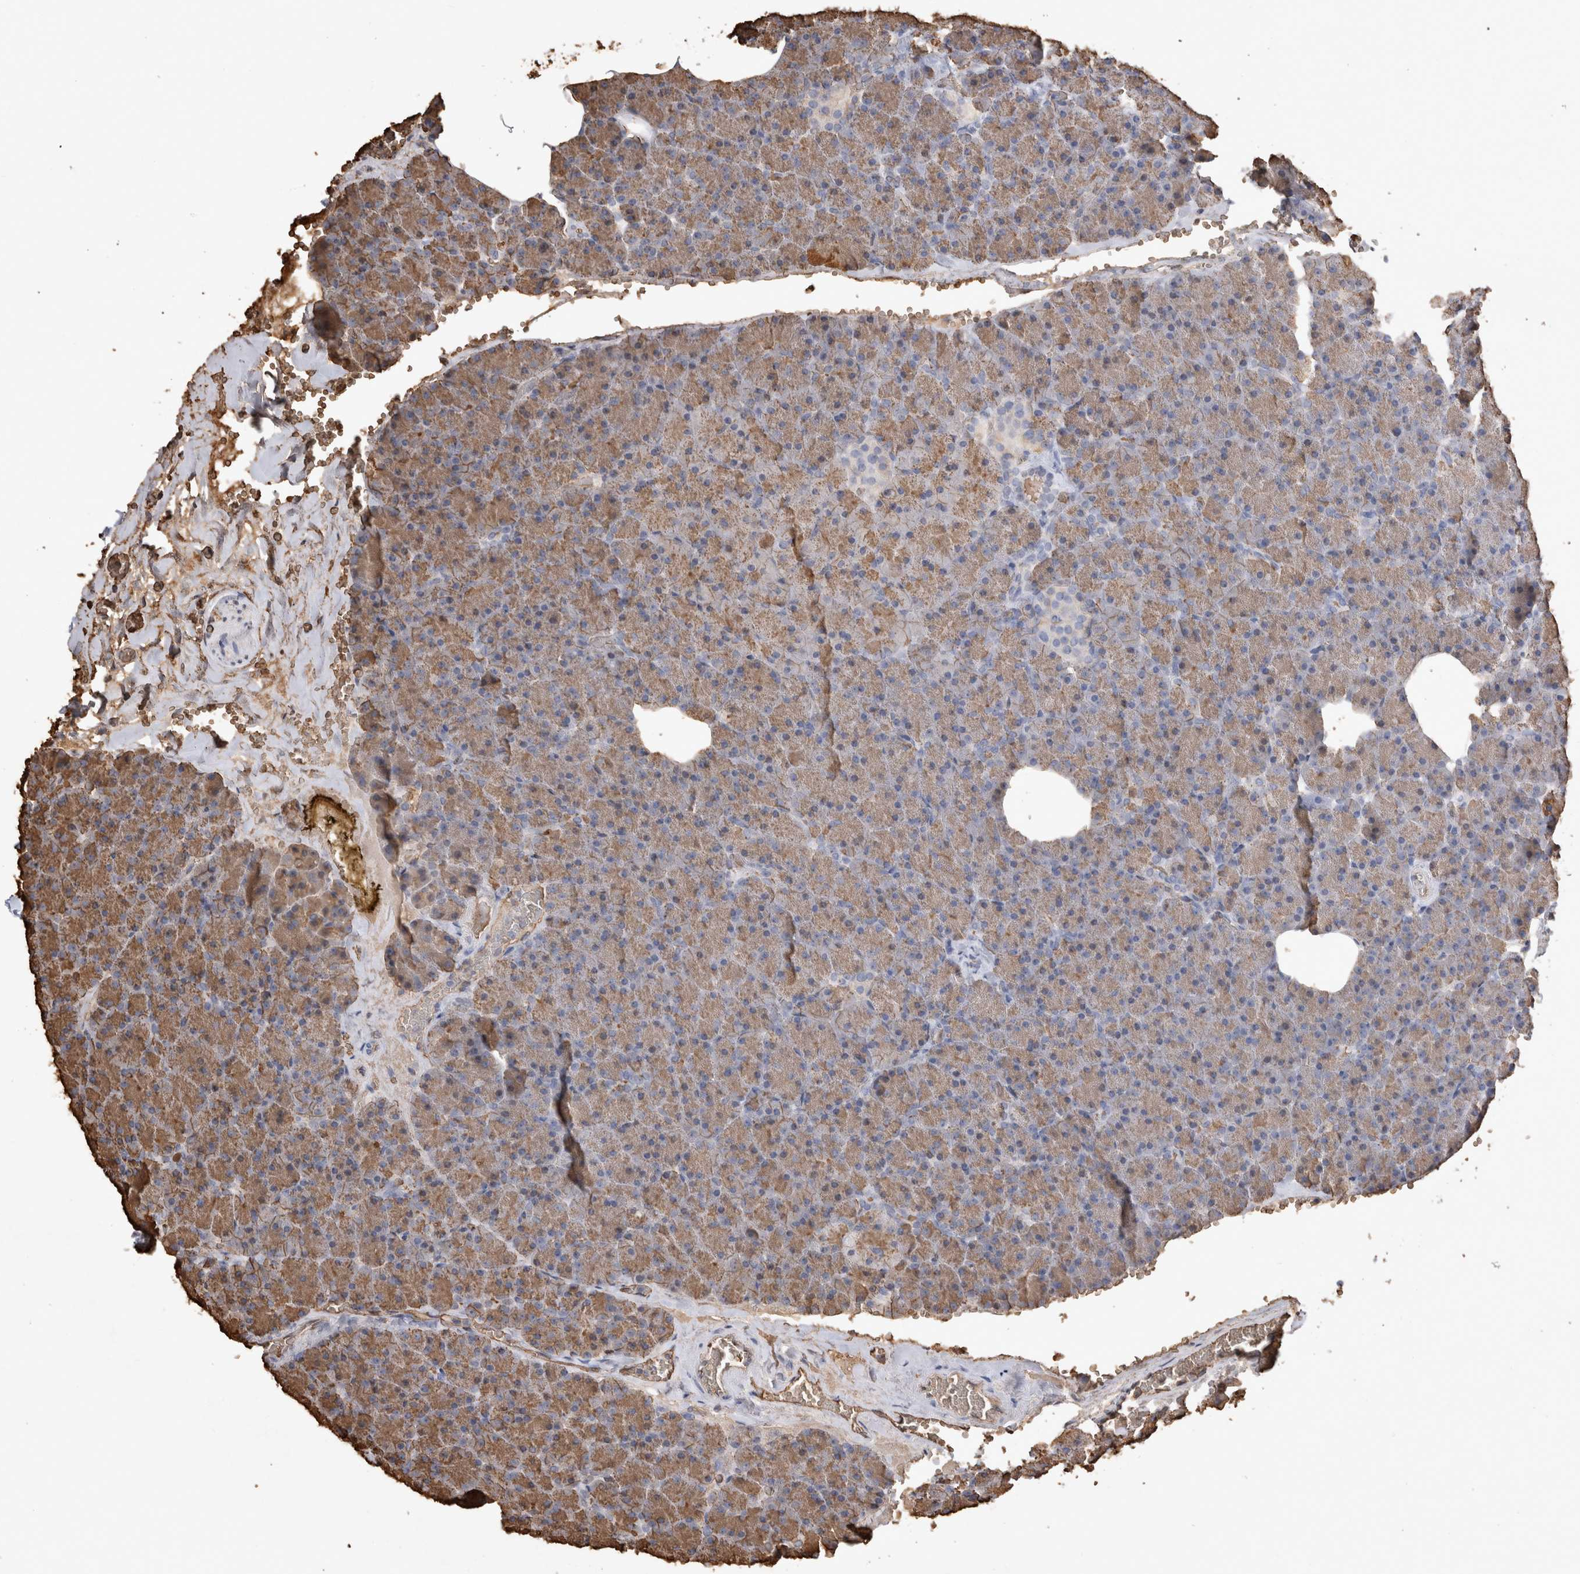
{"staining": {"intensity": "moderate", "quantity": ">75%", "location": "cytoplasmic/membranous"}, "tissue": "pancreas", "cell_type": "Exocrine glandular cells", "image_type": "normal", "snomed": [{"axis": "morphology", "description": "Normal tissue, NOS"}, {"axis": "morphology", "description": "Carcinoid, malignant, NOS"}, {"axis": "topography", "description": "Pancreas"}], "caption": "A brown stain highlights moderate cytoplasmic/membranous staining of a protein in exocrine glandular cells of unremarkable pancreas. Immunohistochemistry stains the protein of interest in brown and the nuclei are stained blue.", "gene": "IL17RC", "patient": {"sex": "female", "age": 35}}